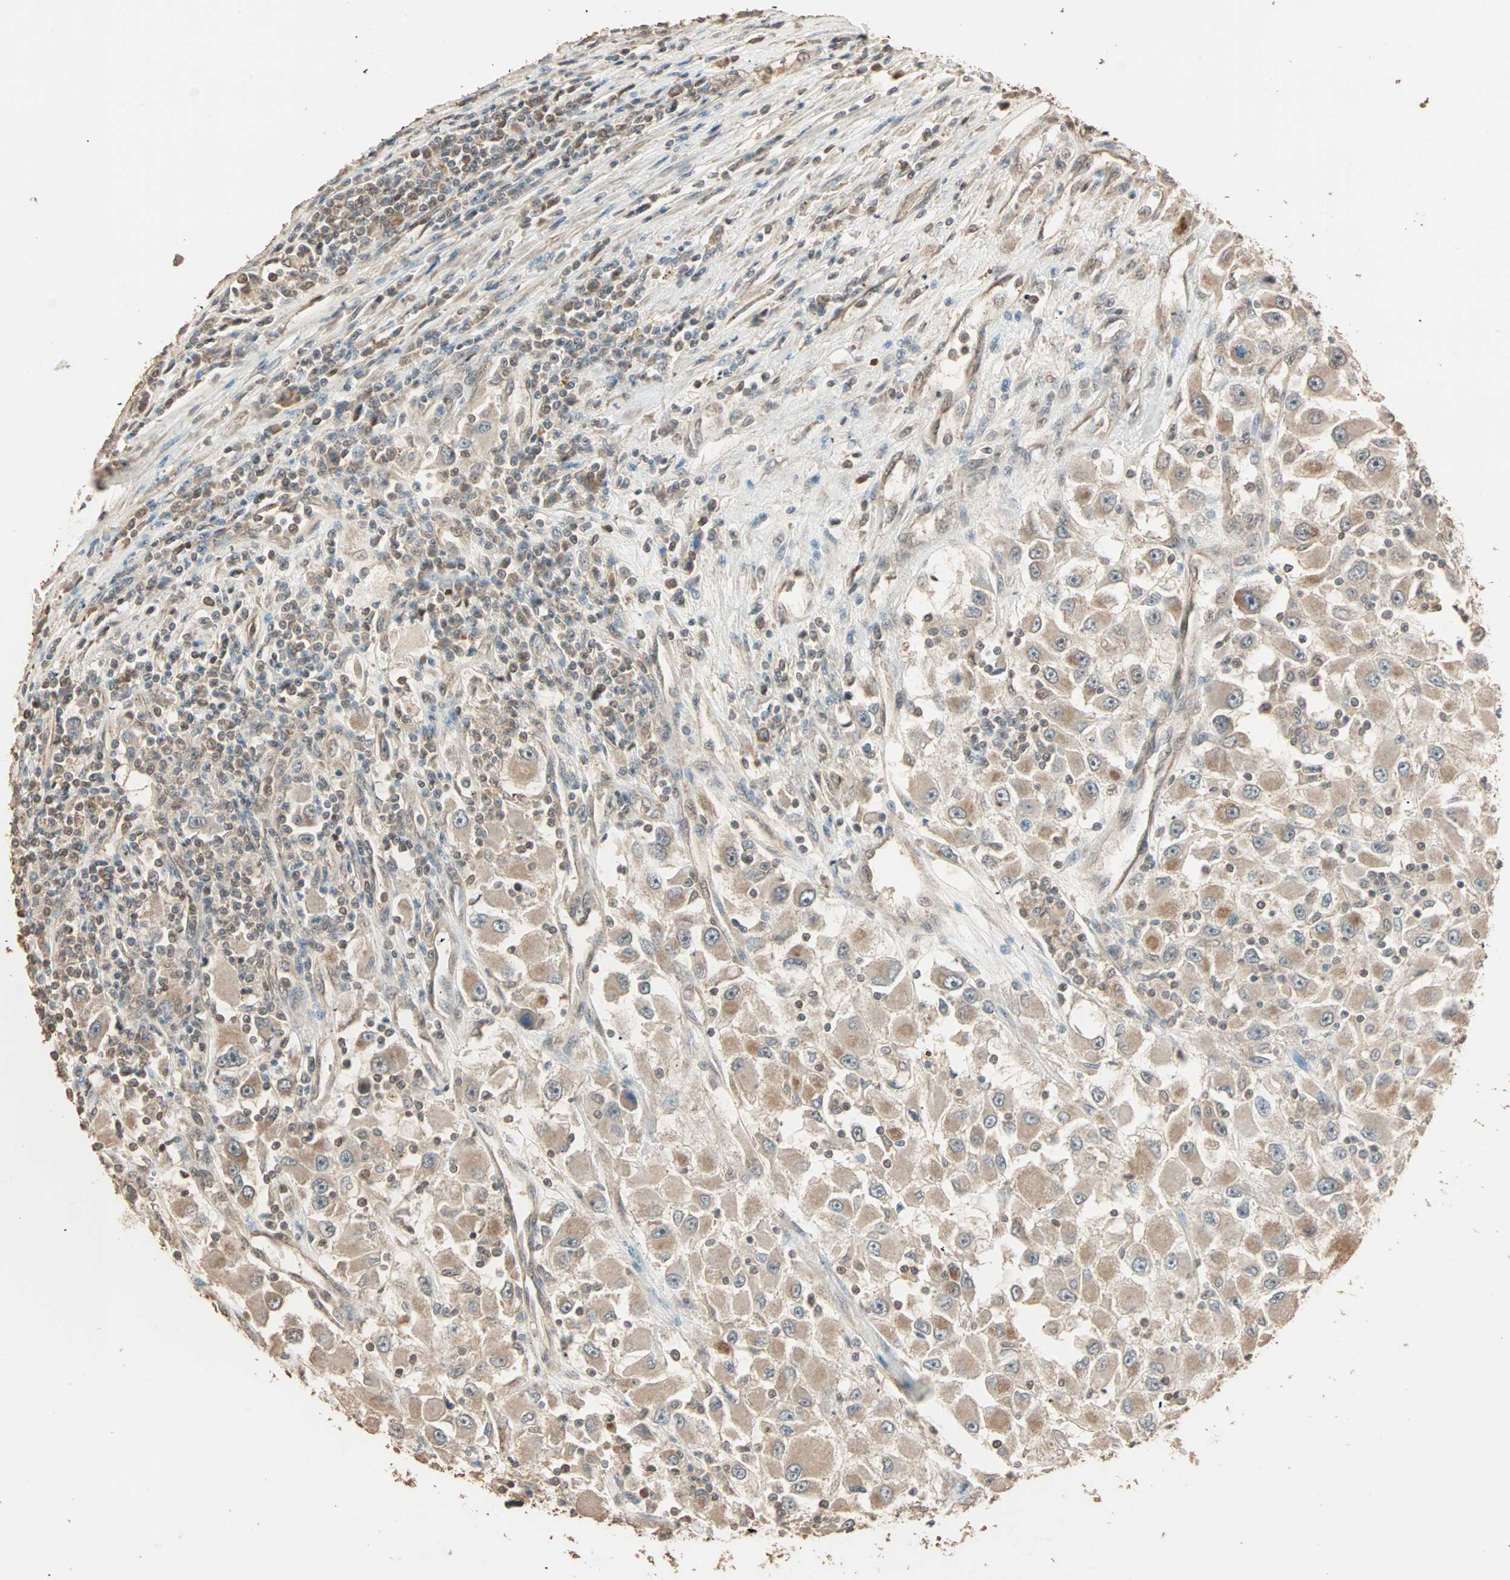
{"staining": {"intensity": "moderate", "quantity": ">75%", "location": "cytoplasmic/membranous"}, "tissue": "renal cancer", "cell_type": "Tumor cells", "image_type": "cancer", "snomed": [{"axis": "morphology", "description": "Adenocarcinoma, NOS"}, {"axis": "topography", "description": "Kidney"}], "caption": "The immunohistochemical stain highlights moderate cytoplasmic/membranous positivity in tumor cells of renal adenocarcinoma tissue.", "gene": "ZBTB33", "patient": {"sex": "female", "age": 52}}